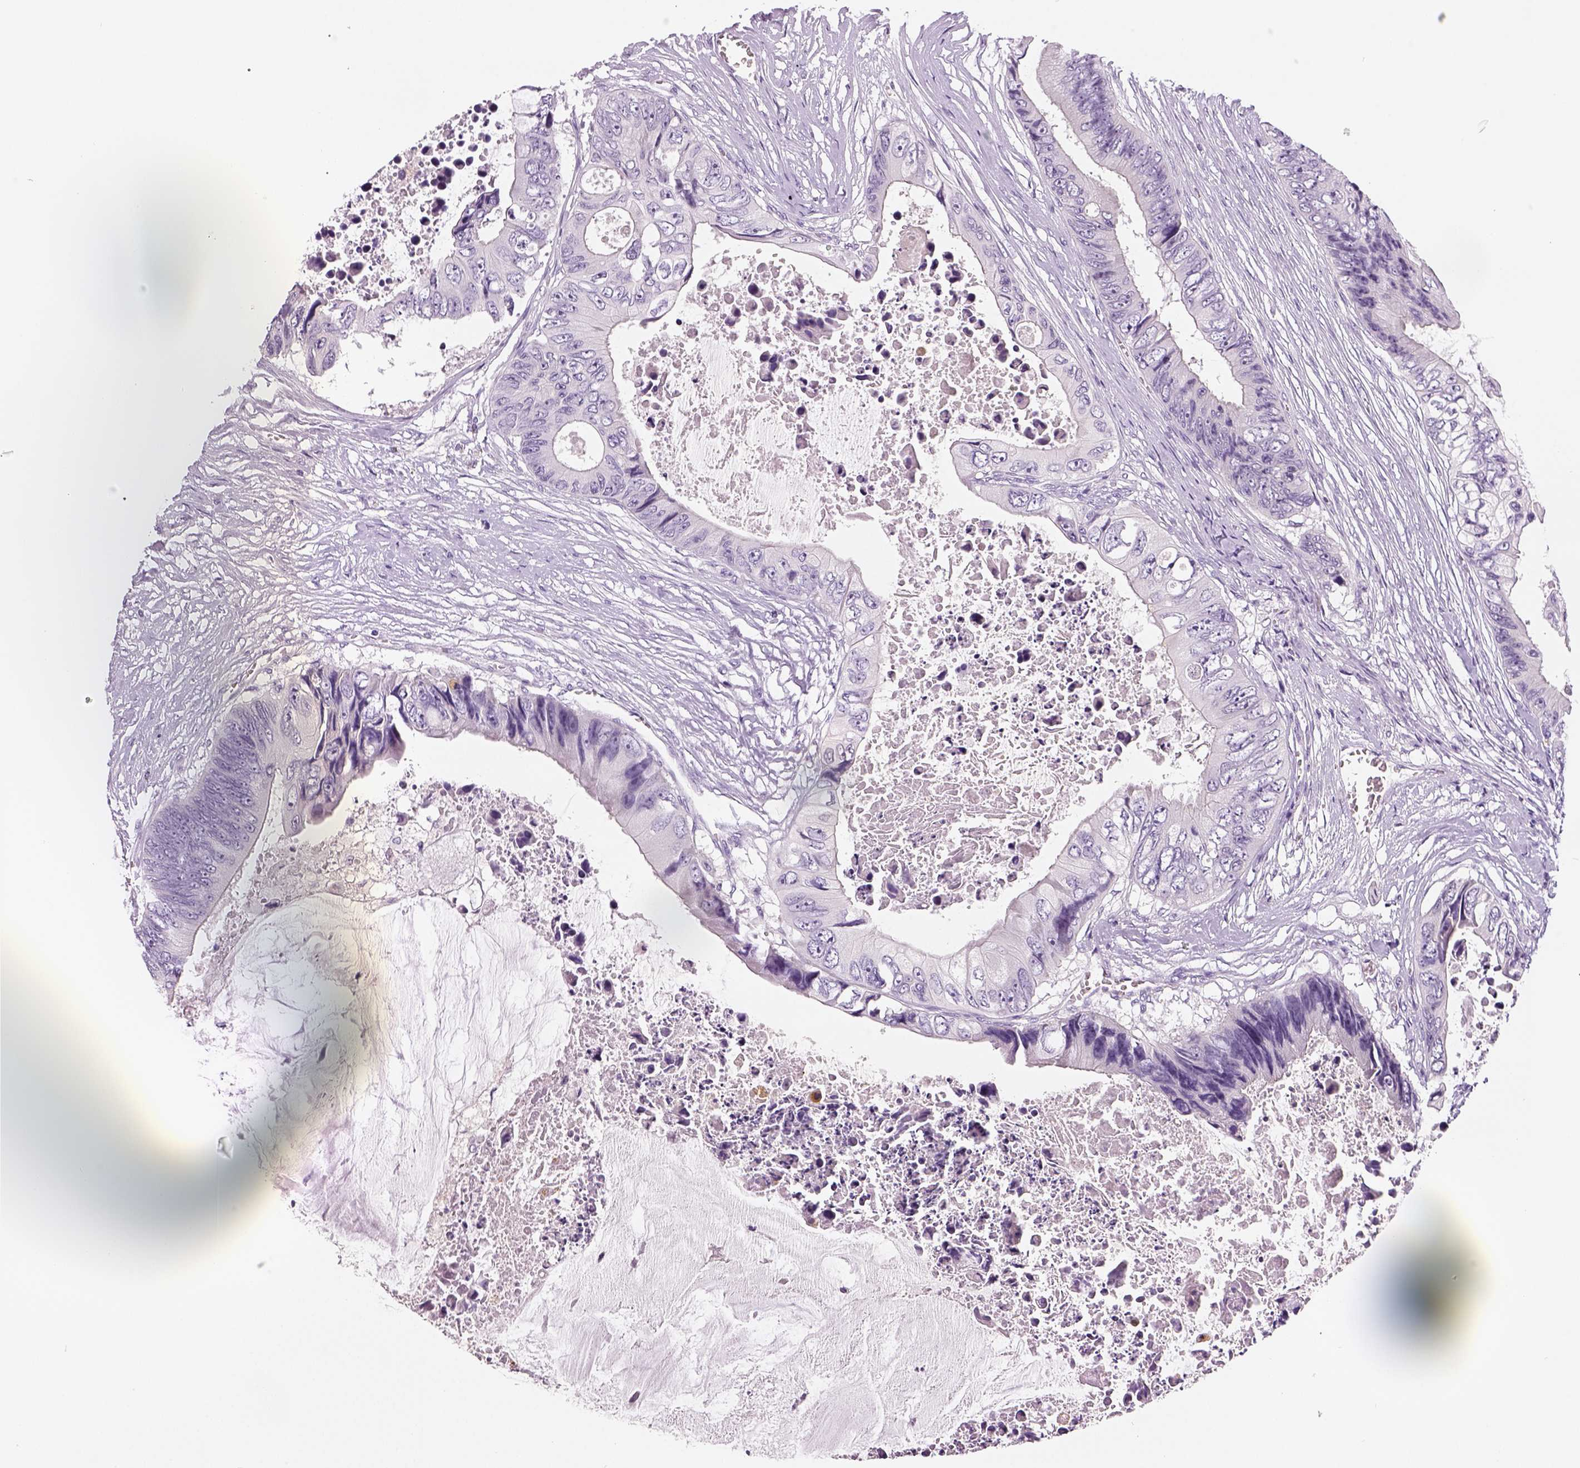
{"staining": {"intensity": "negative", "quantity": "none", "location": "none"}, "tissue": "colorectal cancer", "cell_type": "Tumor cells", "image_type": "cancer", "snomed": [{"axis": "morphology", "description": "Adenocarcinoma, NOS"}, {"axis": "topography", "description": "Rectum"}], "caption": "The IHC image has no significant expression in tumor cells of colorectal cancer (adenocarcinoma) tissue.", "gene": "TSPAN7", "patient": {"sex": "male", "age": 63}}